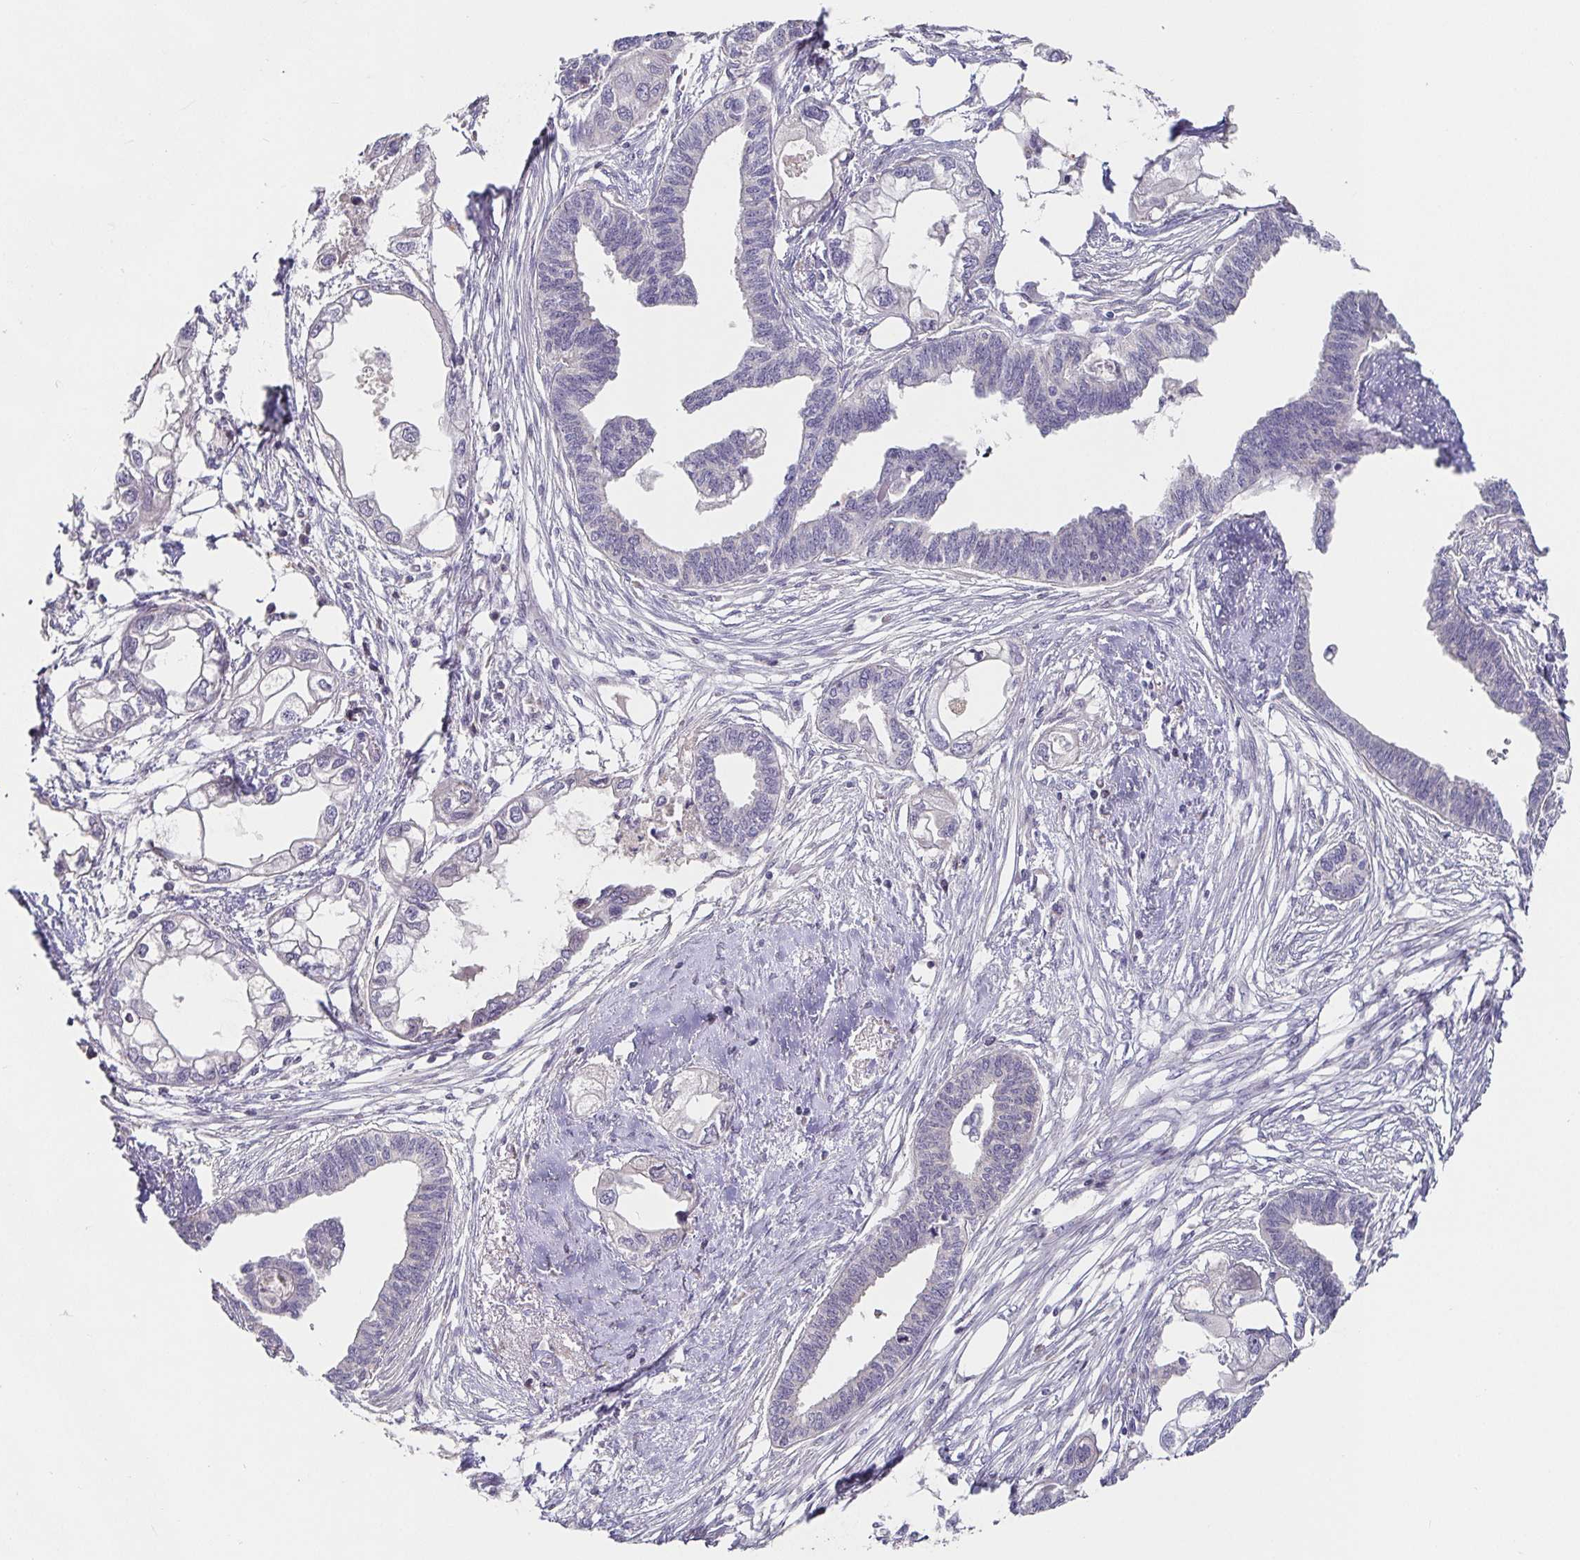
{"staining": {"intensity": "negative", "quantity": "none", "location": "none"}, "tissue": "endometrial cancer", "cell_type": "Tumor cells", "image_type": "cancer", "snomed": [{"axis": "morphology", "description": "Adenocarcinoma, NOS"}, {"axis": "morphology", "description": "Adenocarcinoma, metastatic, NOS"}, {"axis": "topography", "description": "Adipose tissue"}, {"axis": "topography", "description": "Endometrium"}], "caption": "This is a image of immunohistochemistry staining of endometrial cancer, which shows no positivity in tumor cells.", "gene": "PIWIL3", "patient": {"sex": "female", "age": 67}}